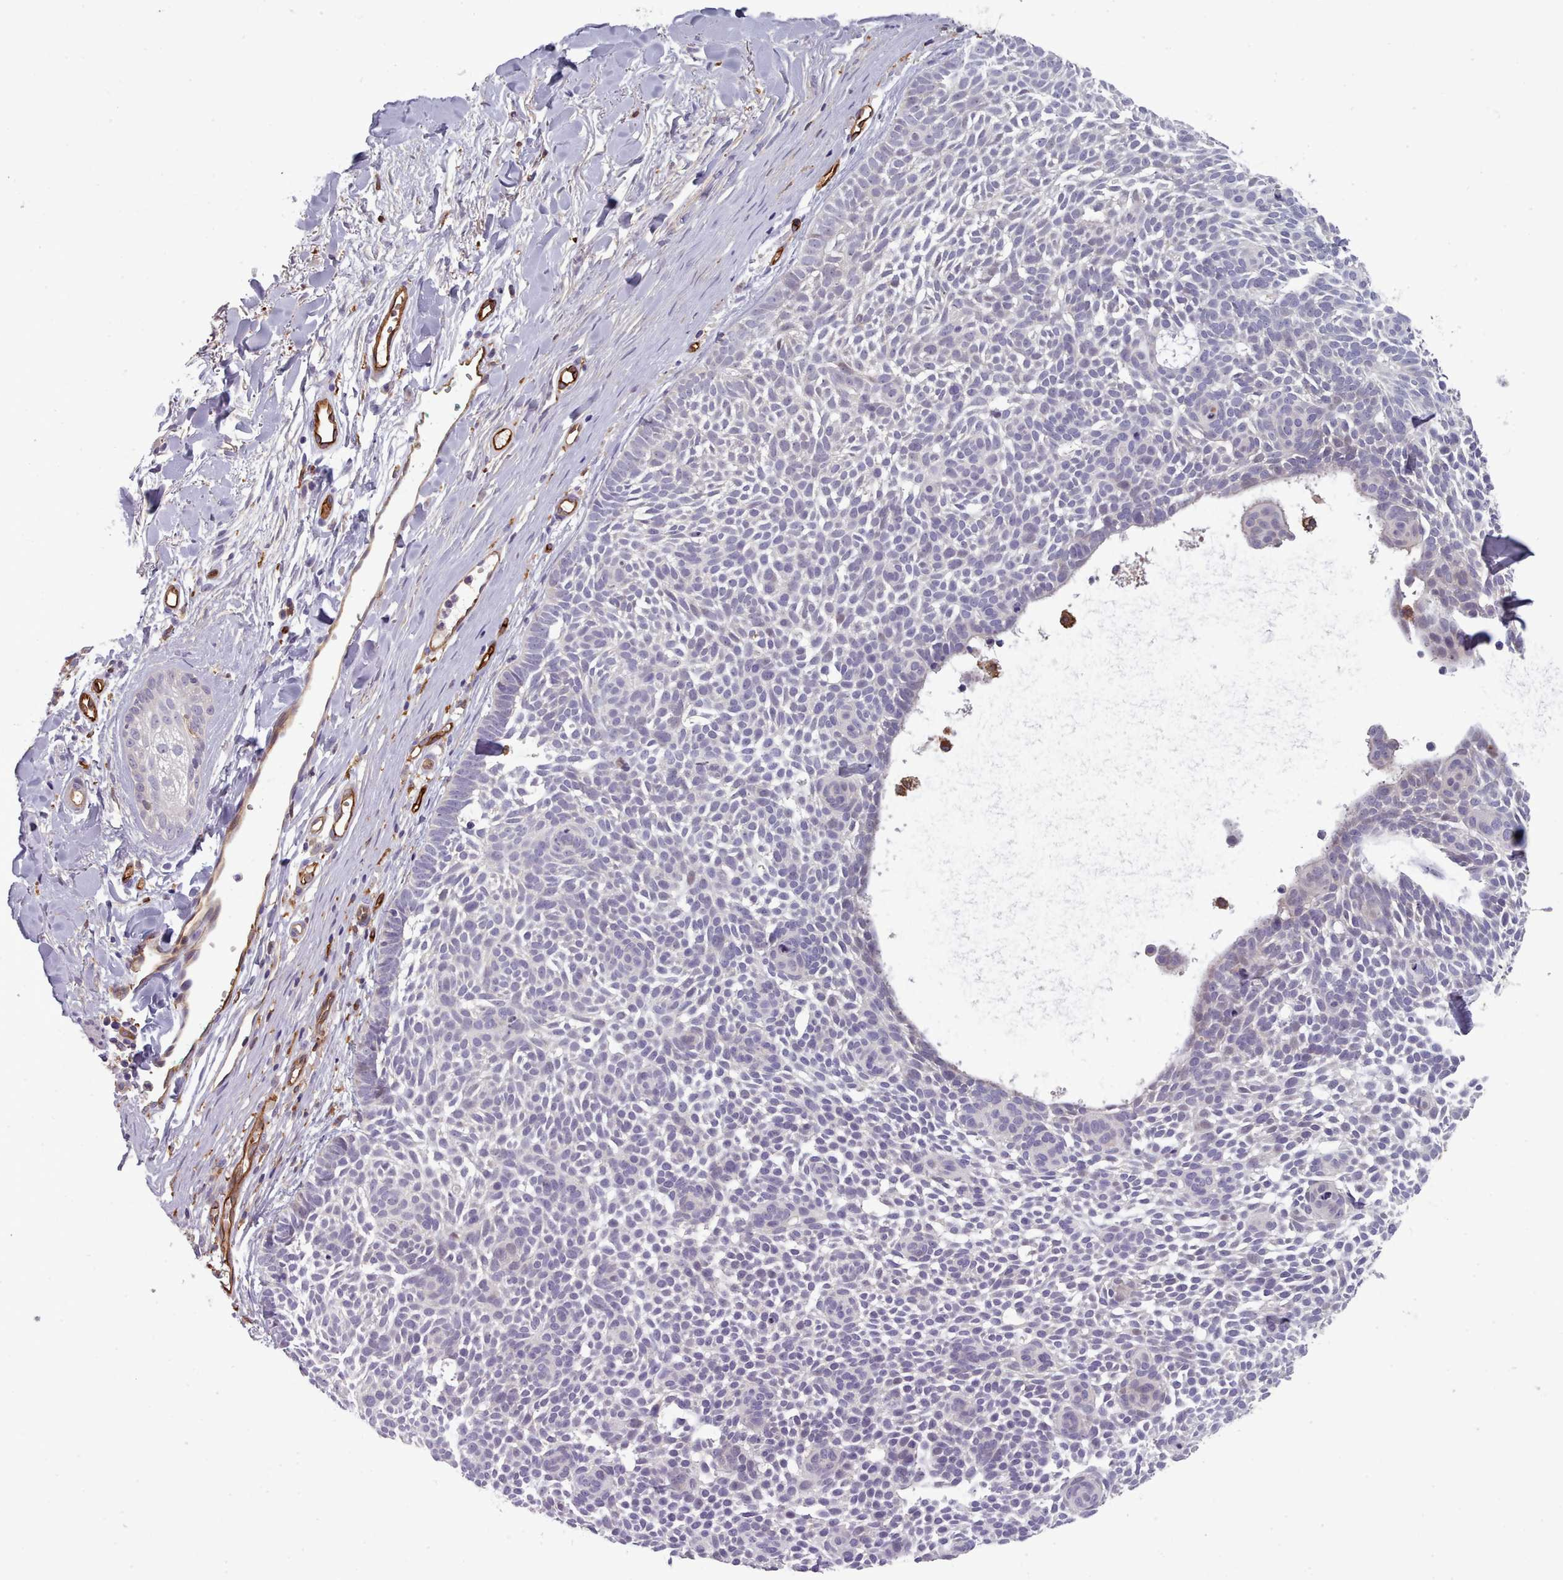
{"staining": {"intensity": "negative", "quantity": "none", "location": "none"}, "tissue": "skin cancer", "cell_type": "Tumor cells", "image_type": "cancer", "snomed": [{"axis": "morphology", "description": "Basal cell carcinoma"}, {"axis": "topography", "description": "Skin"}], "caption": "Immunohistochemistry (IHC) of skin basal cell carcinoma shows no staining in tumor cells.", "gene": "CD300LF", "patient": {"sex": "male", "age": 61}}